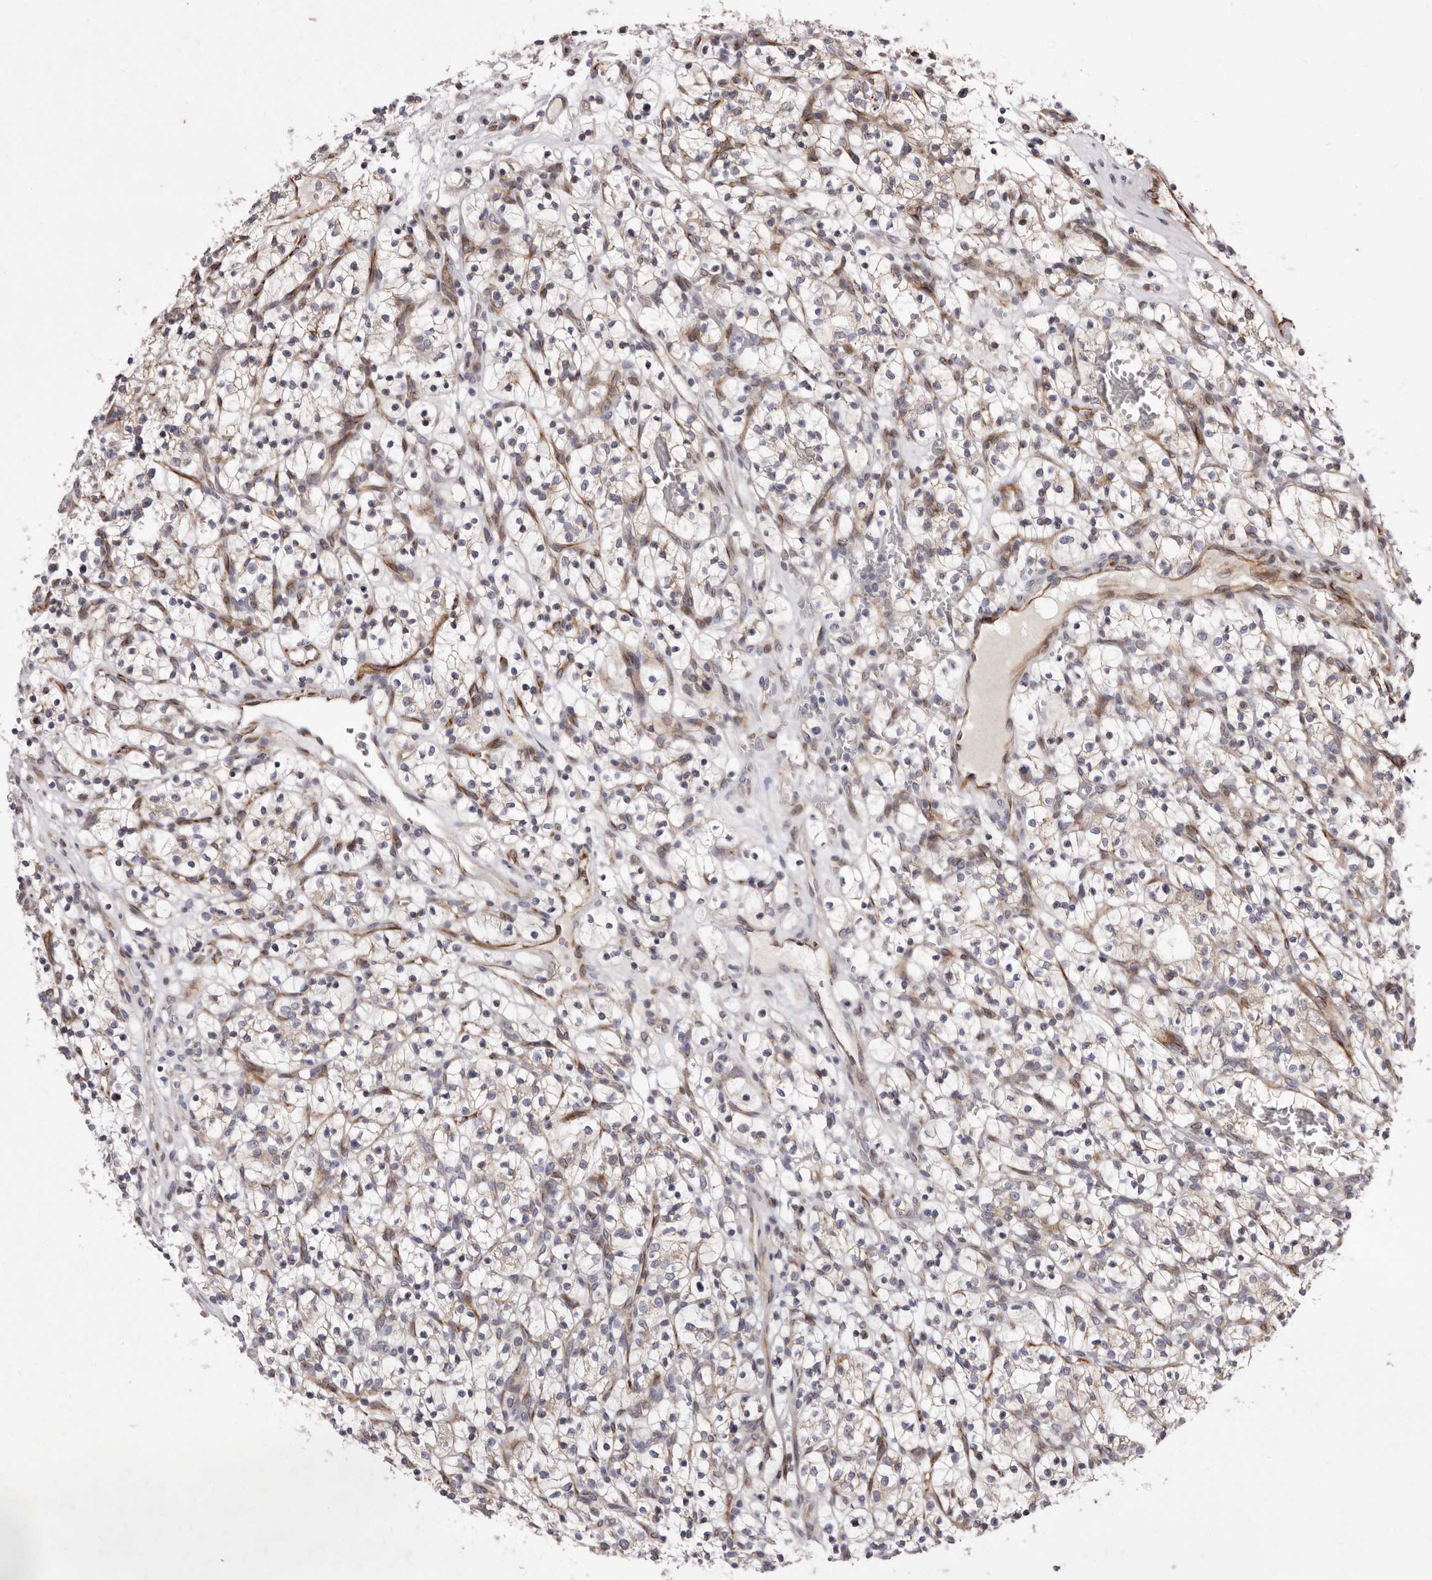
{"staining": {"intensity": "moderate", "quantity": ">75%", "location": "cytoplasmic/membranous"}, "tissue": "renal cancer", "cell_type": "Tumor cells", "image_type": "cancer", "snomed": [{"axis": "morphology", "description": "Adenocarcinoma, NOS"}, {"axis": "topography", "description": "Kidney"}], "caption": "Immunohistochemical staining of renal cancer shows medium levels of moderate cytoplasmic/membranous protein staining in about >75% of tumor cells.", "gene": "TIMM17B", "patient": {"sex": "female", "age": 57}}